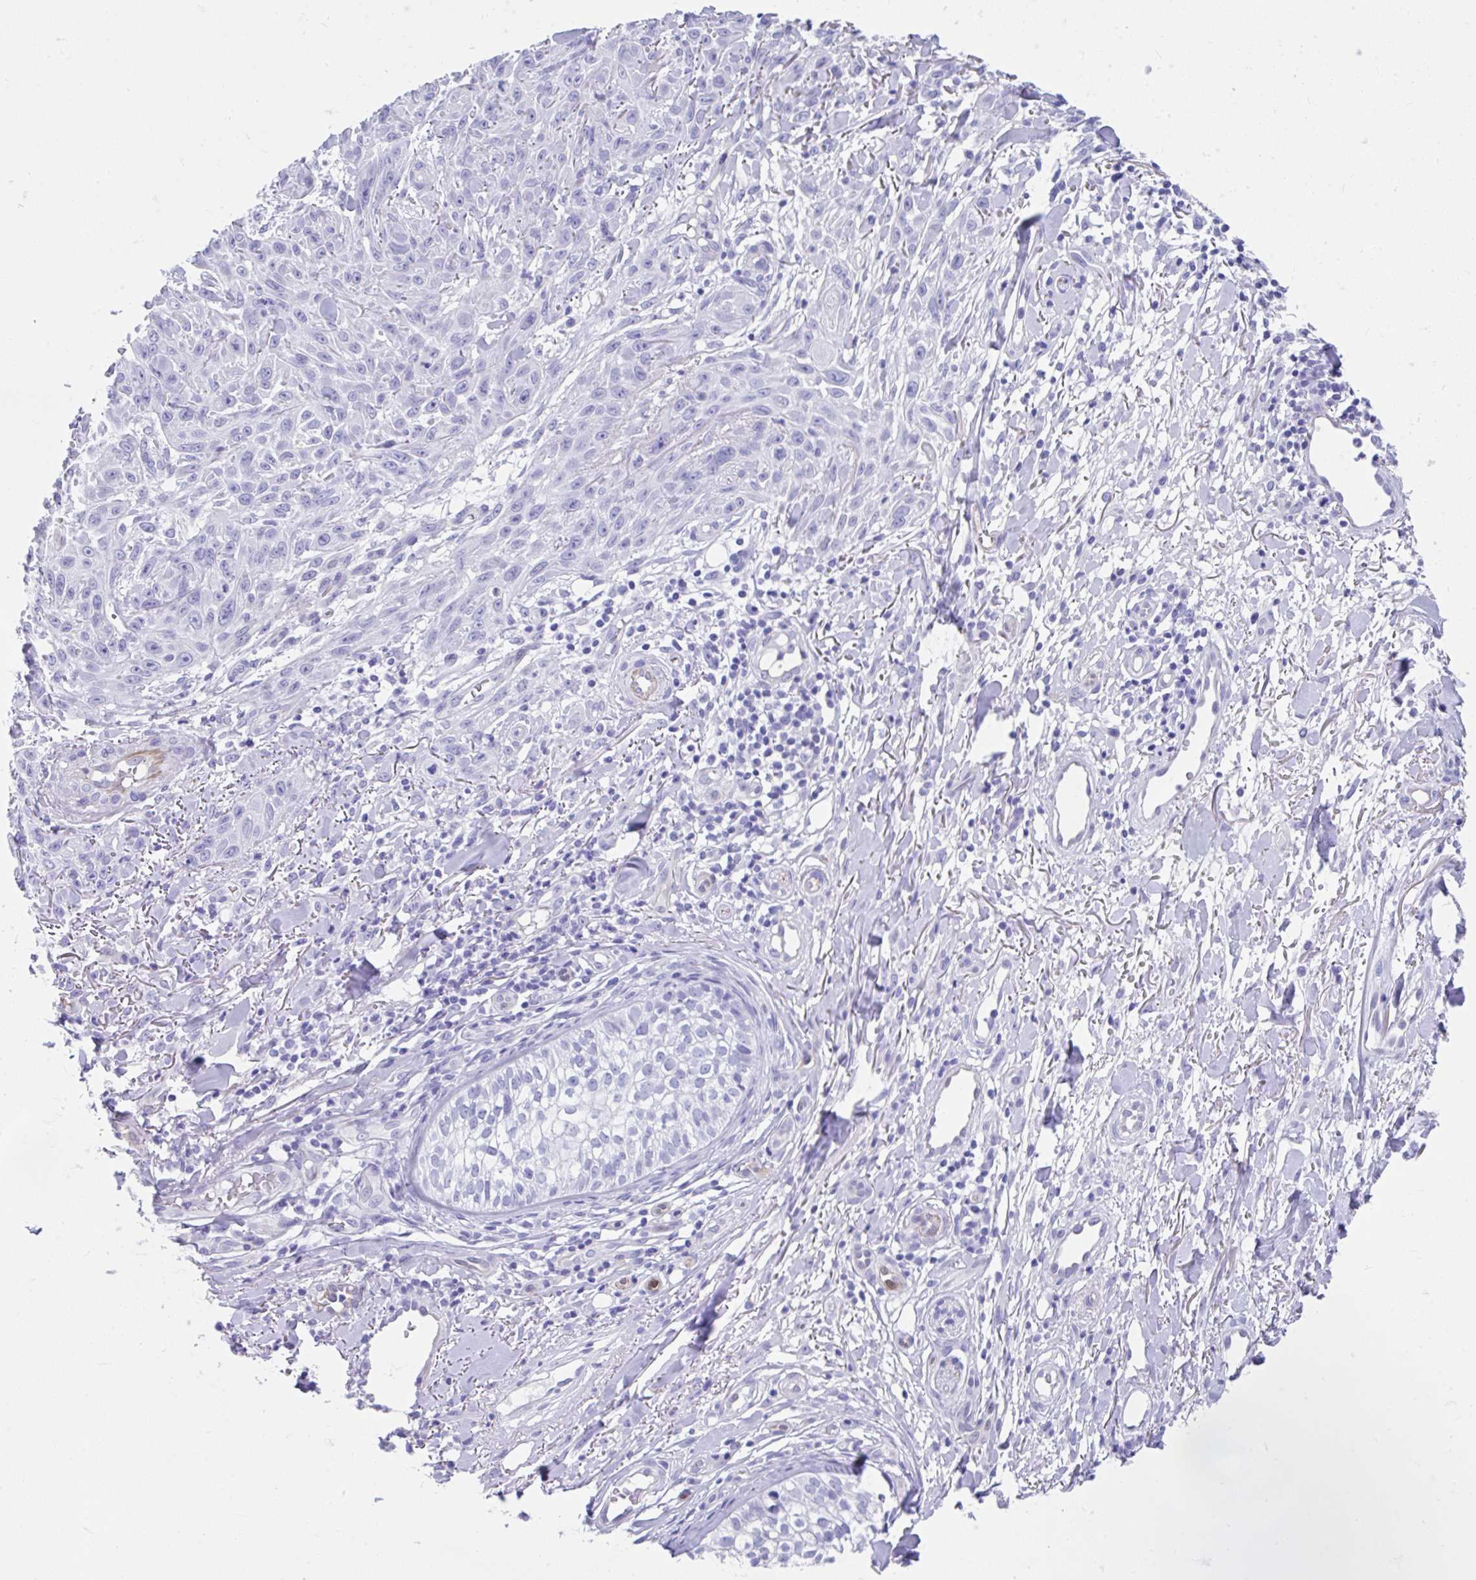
{"staining": {"intensity": "negative", "quantity": "none", "location": "none"}, "tissue": "skin cancer", "cell_type": "Tumor cells", "image_type": "cancer", "snomed": [{"axis": "morphology", "description": "Squamous cell carcinoma, NOS"}, {"axis": "topography", "description": "Skin"}], "caption": "Tumor cells are negative for brown protein staining in skin squamous cell carcinoma. (DAB IHC, high magnification).", "gene": "FAM107A", "patient": {"sex": "male", "age": 86}}